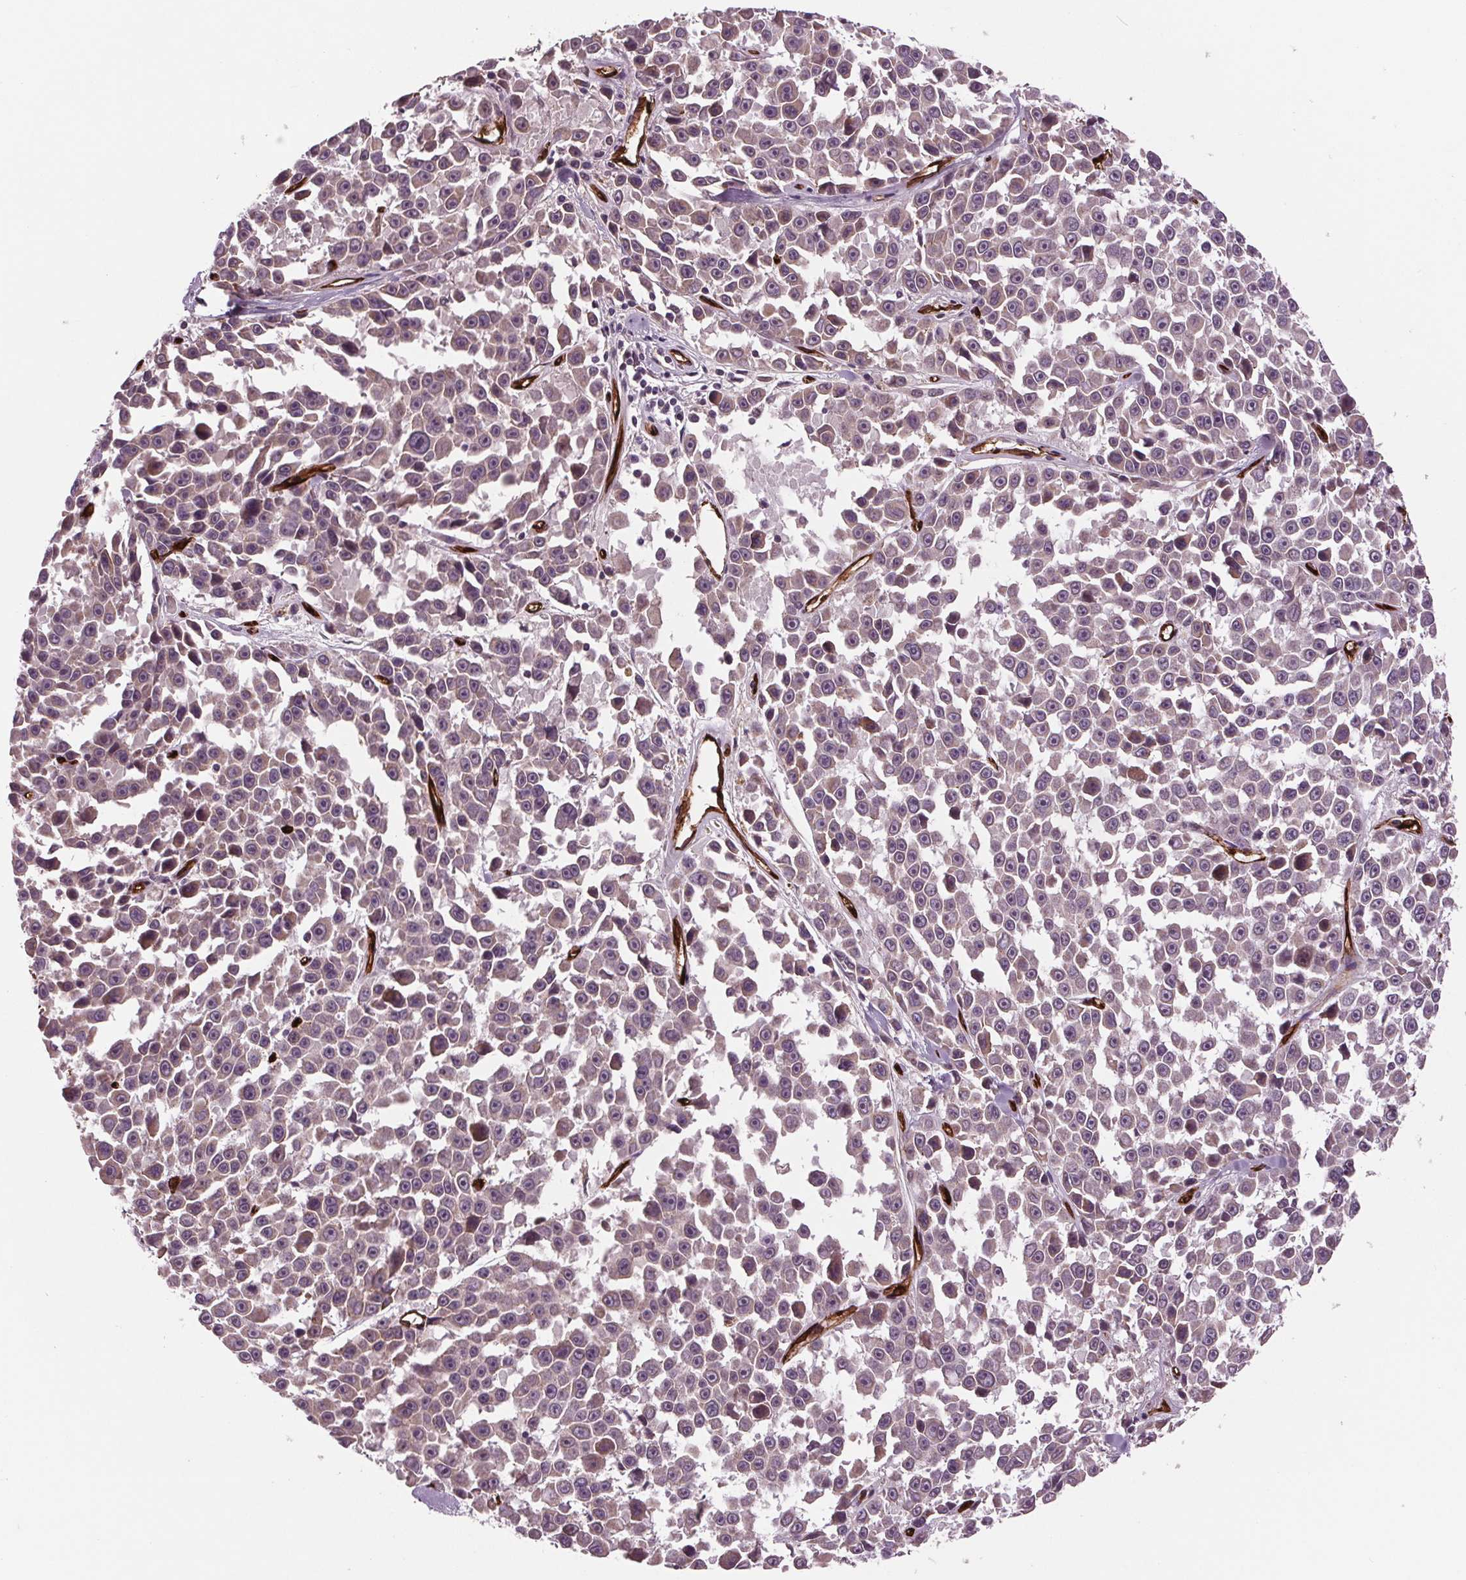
{"staining": {"intensity": "weak", "quantity": "<25%", "location": "cytoplasmic/membranous"}, "tissue": "melanoma", "cell_type": "Tumor cells", "image_type": "cancer", "snomed": [{"axis": "morphology", "description": "Malignant melanoma, NOS"}, {"axis": "topography", "description": "Skin"}], "caption": "Immunohistochemical staining of melanoma displays no significant expression in tumor cells. The staining is performed using DAB brown chromogen with nuclei counter-stained in using hematoxylin.", "gene": "MAPK8", "patient": {"sex": "female", "age": 66}}